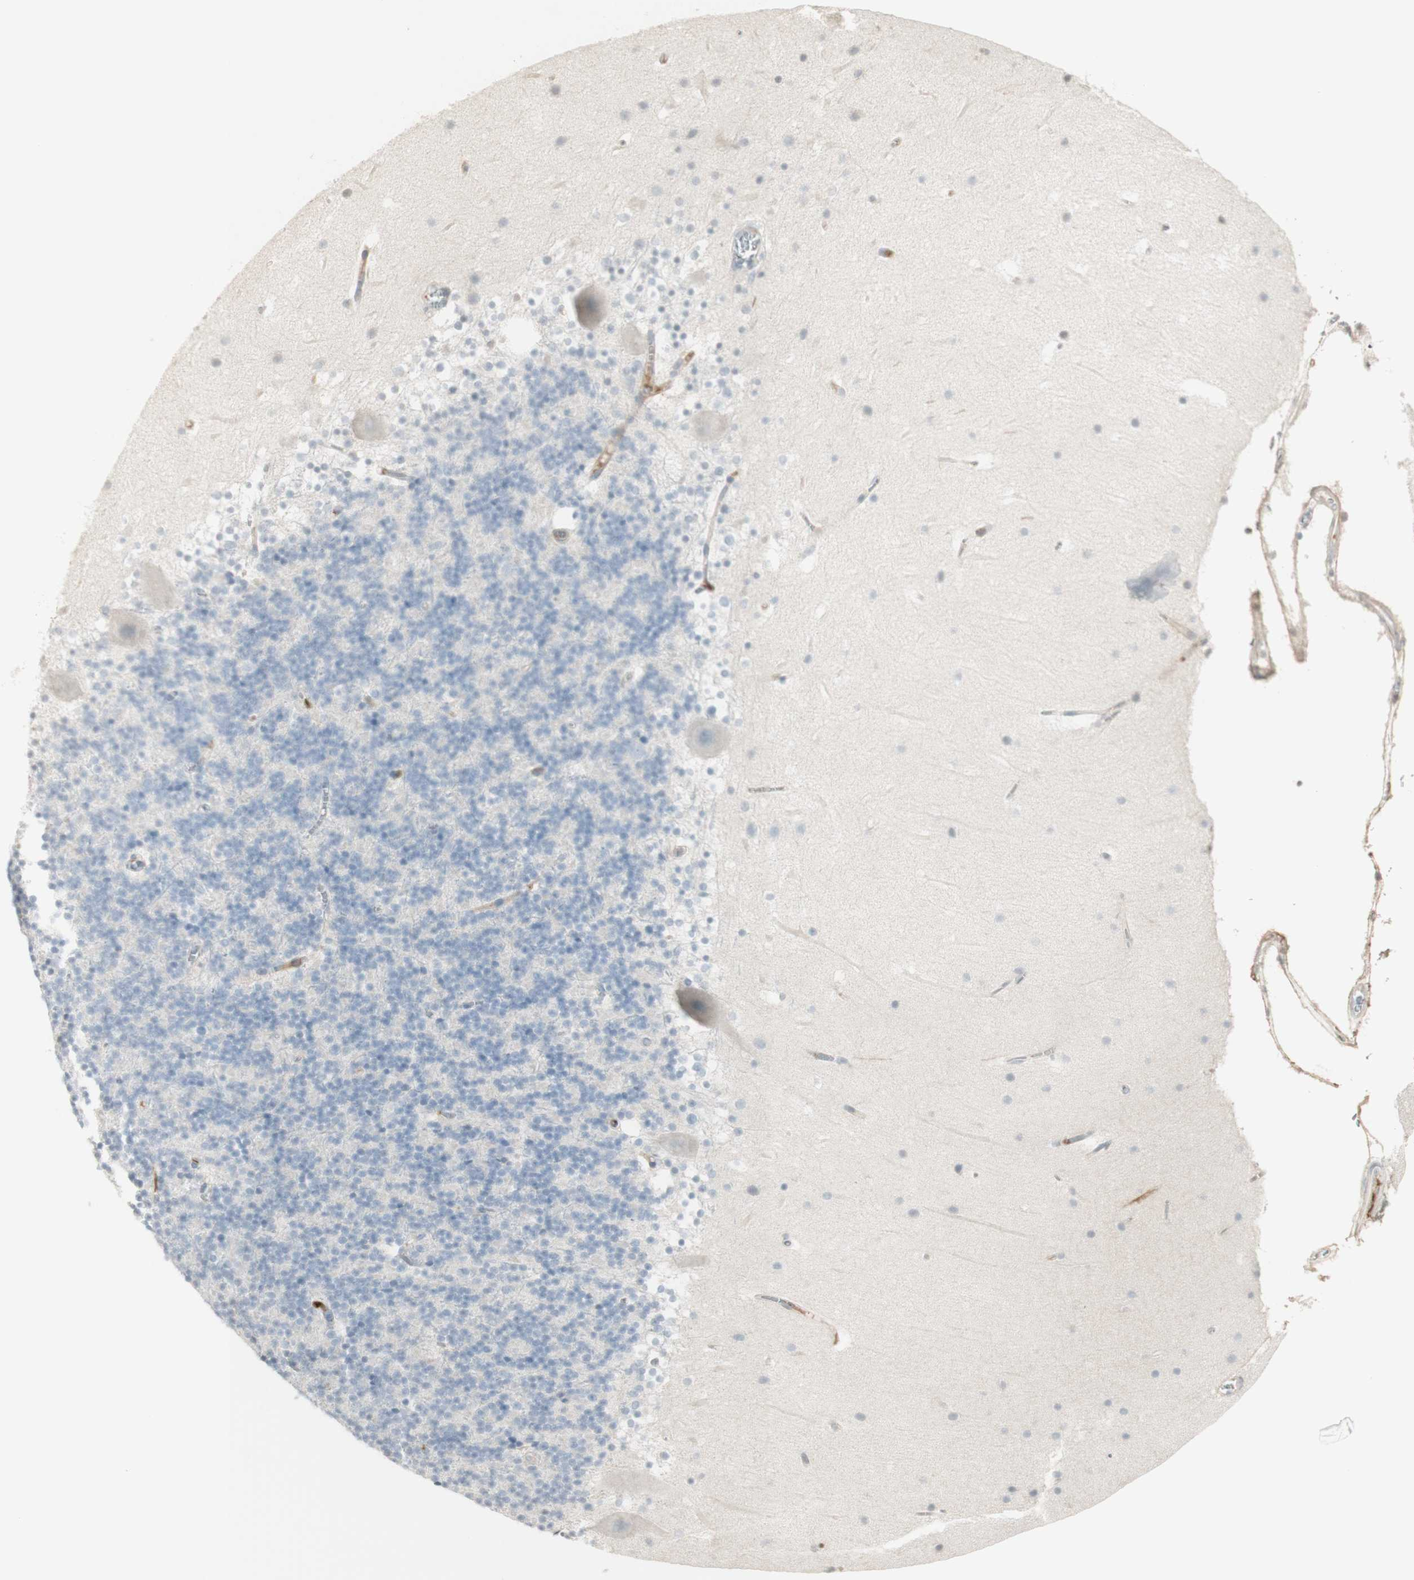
{"staining": {"intensity": "negative", "quantity": "none", "location": "none"}, "tissue": "cerebellum", "cell_type": "Cells in granular layer", "image_type": "normal", "snomed": [{"axis": "morphology", "description": "Normal tissue, NOS"}, {"axis": "topography", "description": "Cerebellum"}], "caption": "A high-resolution photomicrograph shows IHC staining of benign cerebellum, which exhibits no significant staining in cells in granular layer.", "gene": "NID1", "patient": {"sex": "male", "age": 45}}